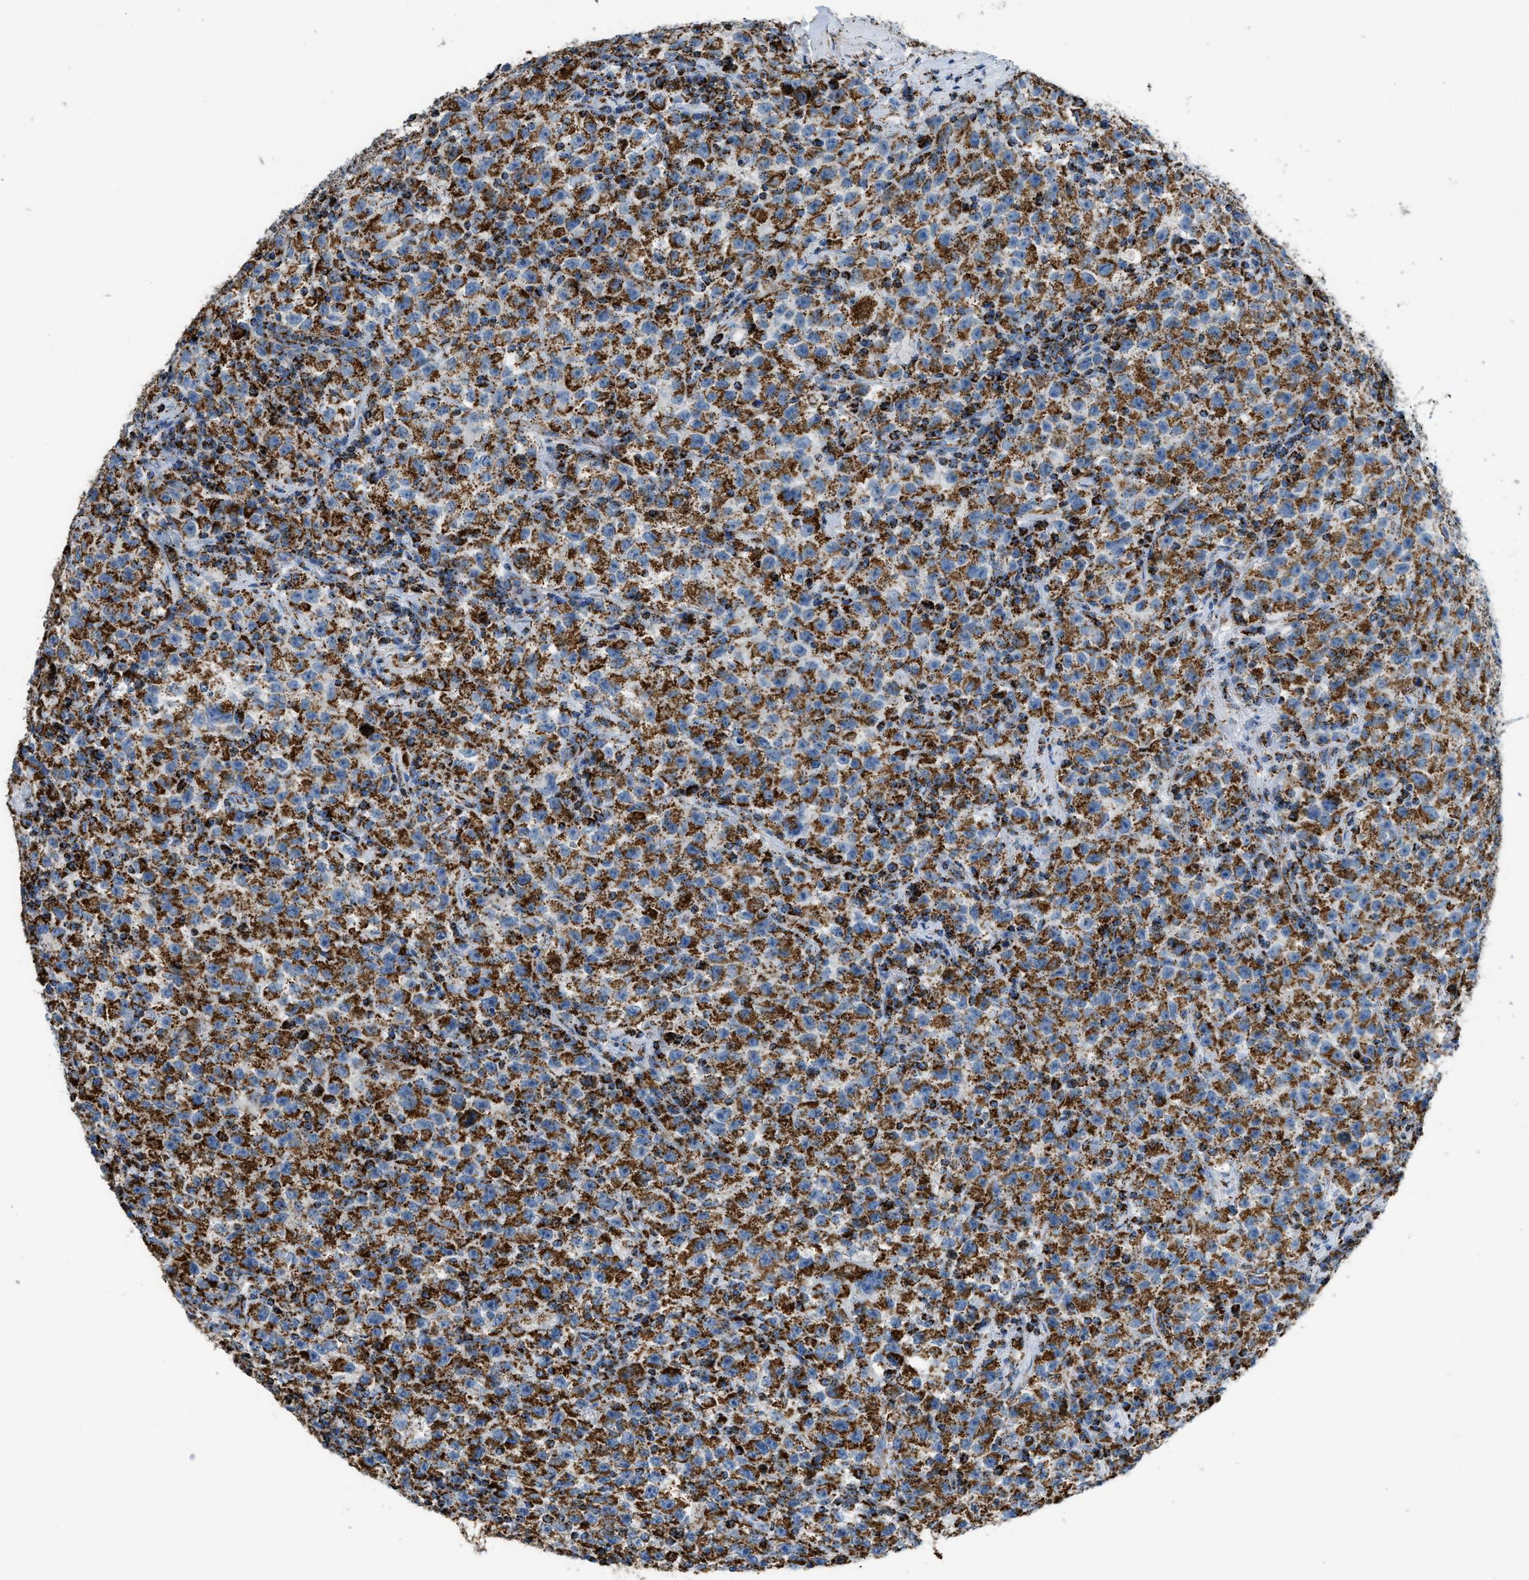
{"staining": {"intensity": "strong", "quantity": ">75%", "location": "cytoplasmic/membranous"}, "tissue": "testis cancer", "cell_type": "Tumor cells", "image_type": "cancer", "snomed": [{"axis": "morphology", "description": "Seminoma, NOS"}, {"axis": "topography", "description": "Testis"}], "caption": "Tumor cells reveal strong cytoplasmic/membranous positivity in approximately >75% of cells in testis cancer (seminoma).", "gene": "ETFB", "patient": {"sex": "male", "age": 22}}